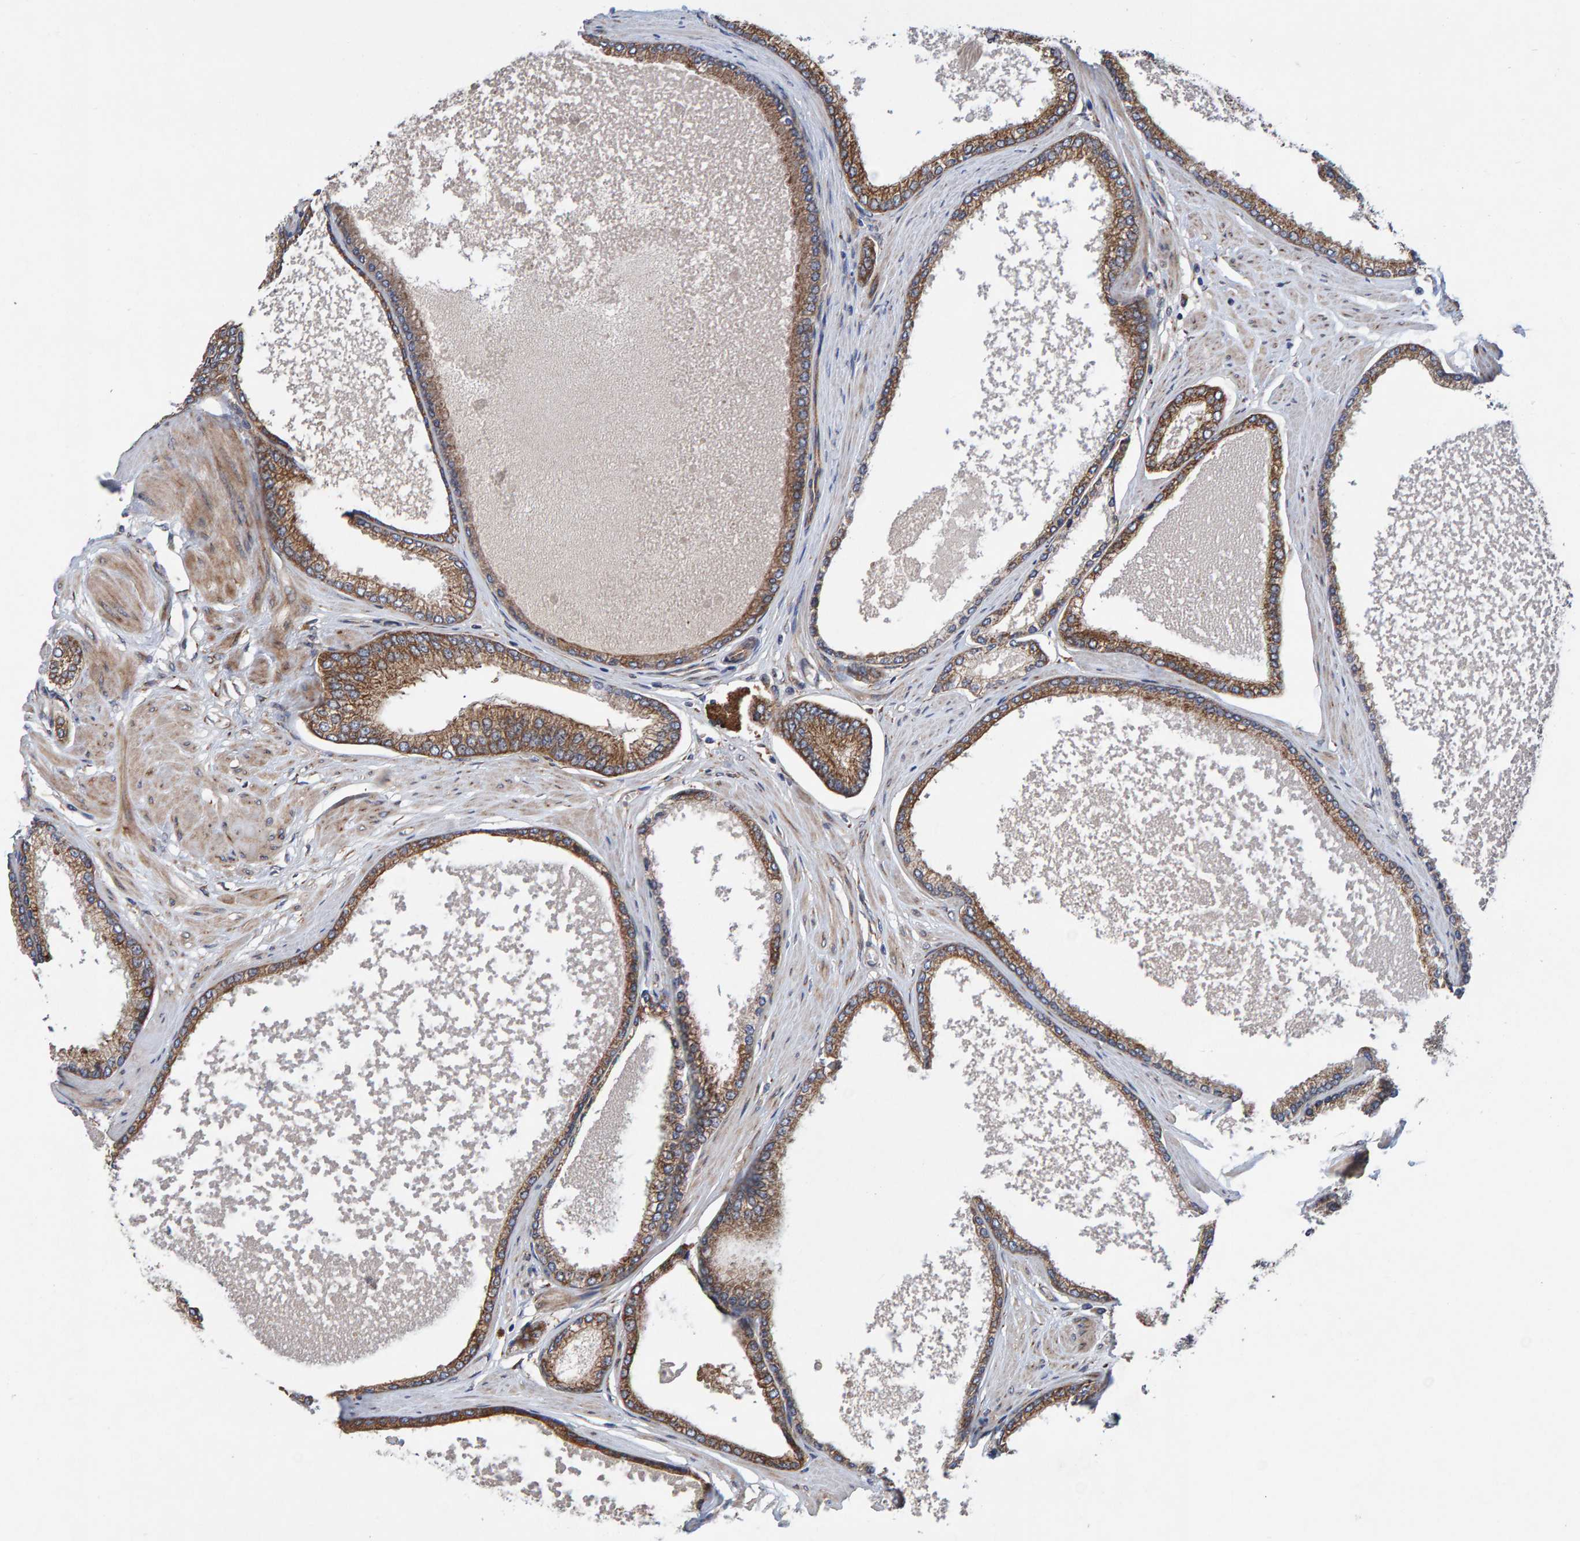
{"staining": {"intensity": "moderate", "quantity": ">75%", "location": "cytoplasmic/membranous"}, "tissue": "prostate cancer", "cell_type": "Tumor cells", "image_type": "cancer", "snomed": [{"axis": "morphology", "description": "Adenocarcinoma, High grade"}, {"axis": "topography", "description": "Prostate"}], "caption": "Prostate cancer (adenocarcinoma (high-grade)) stained for a protein (brown) reveals moderate cytoplasmic/membranous positive expression in approximately >75% of tumor cells.", "gene": "KIAA0753", "patient": {"sex": "male", "age": 61}}